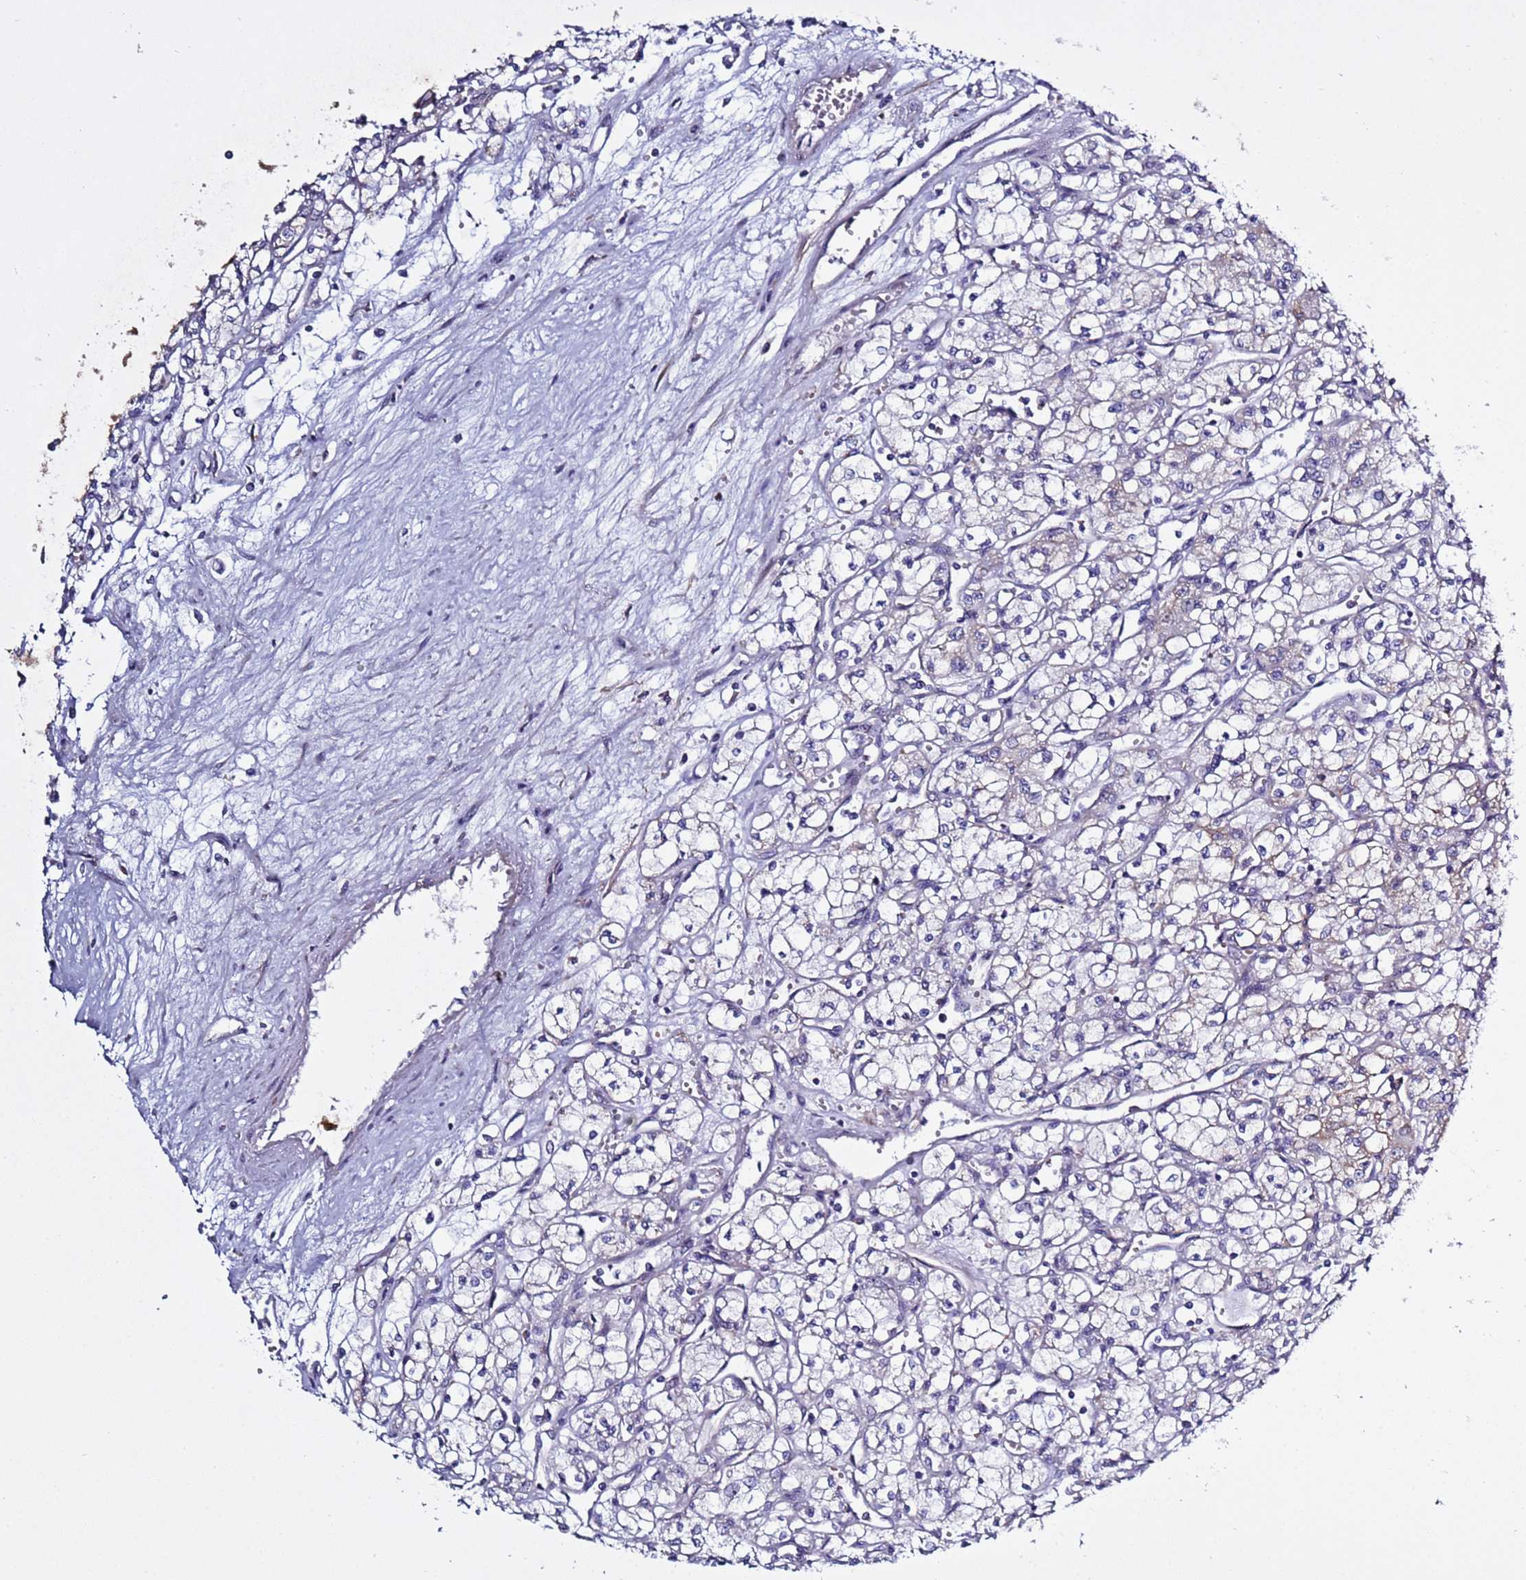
{"staining": {"intensity": "negative", "quantity": "none", "location": "none"}, "tissue": "renal cancer", "cell_type": "Tumor cells", "image_type": "cancer", "snomed": [{"axis": "morphology", "description": "Adenocarcinoma, NOS"}, {"axis": "topography", "description": "Kidney"}], "caption": "There is no significant expression in tumor cells of renal cancer (adenocarcinoma).", "gene": "ABHD17B", "patient": {"sex": "male", "age": 59}}